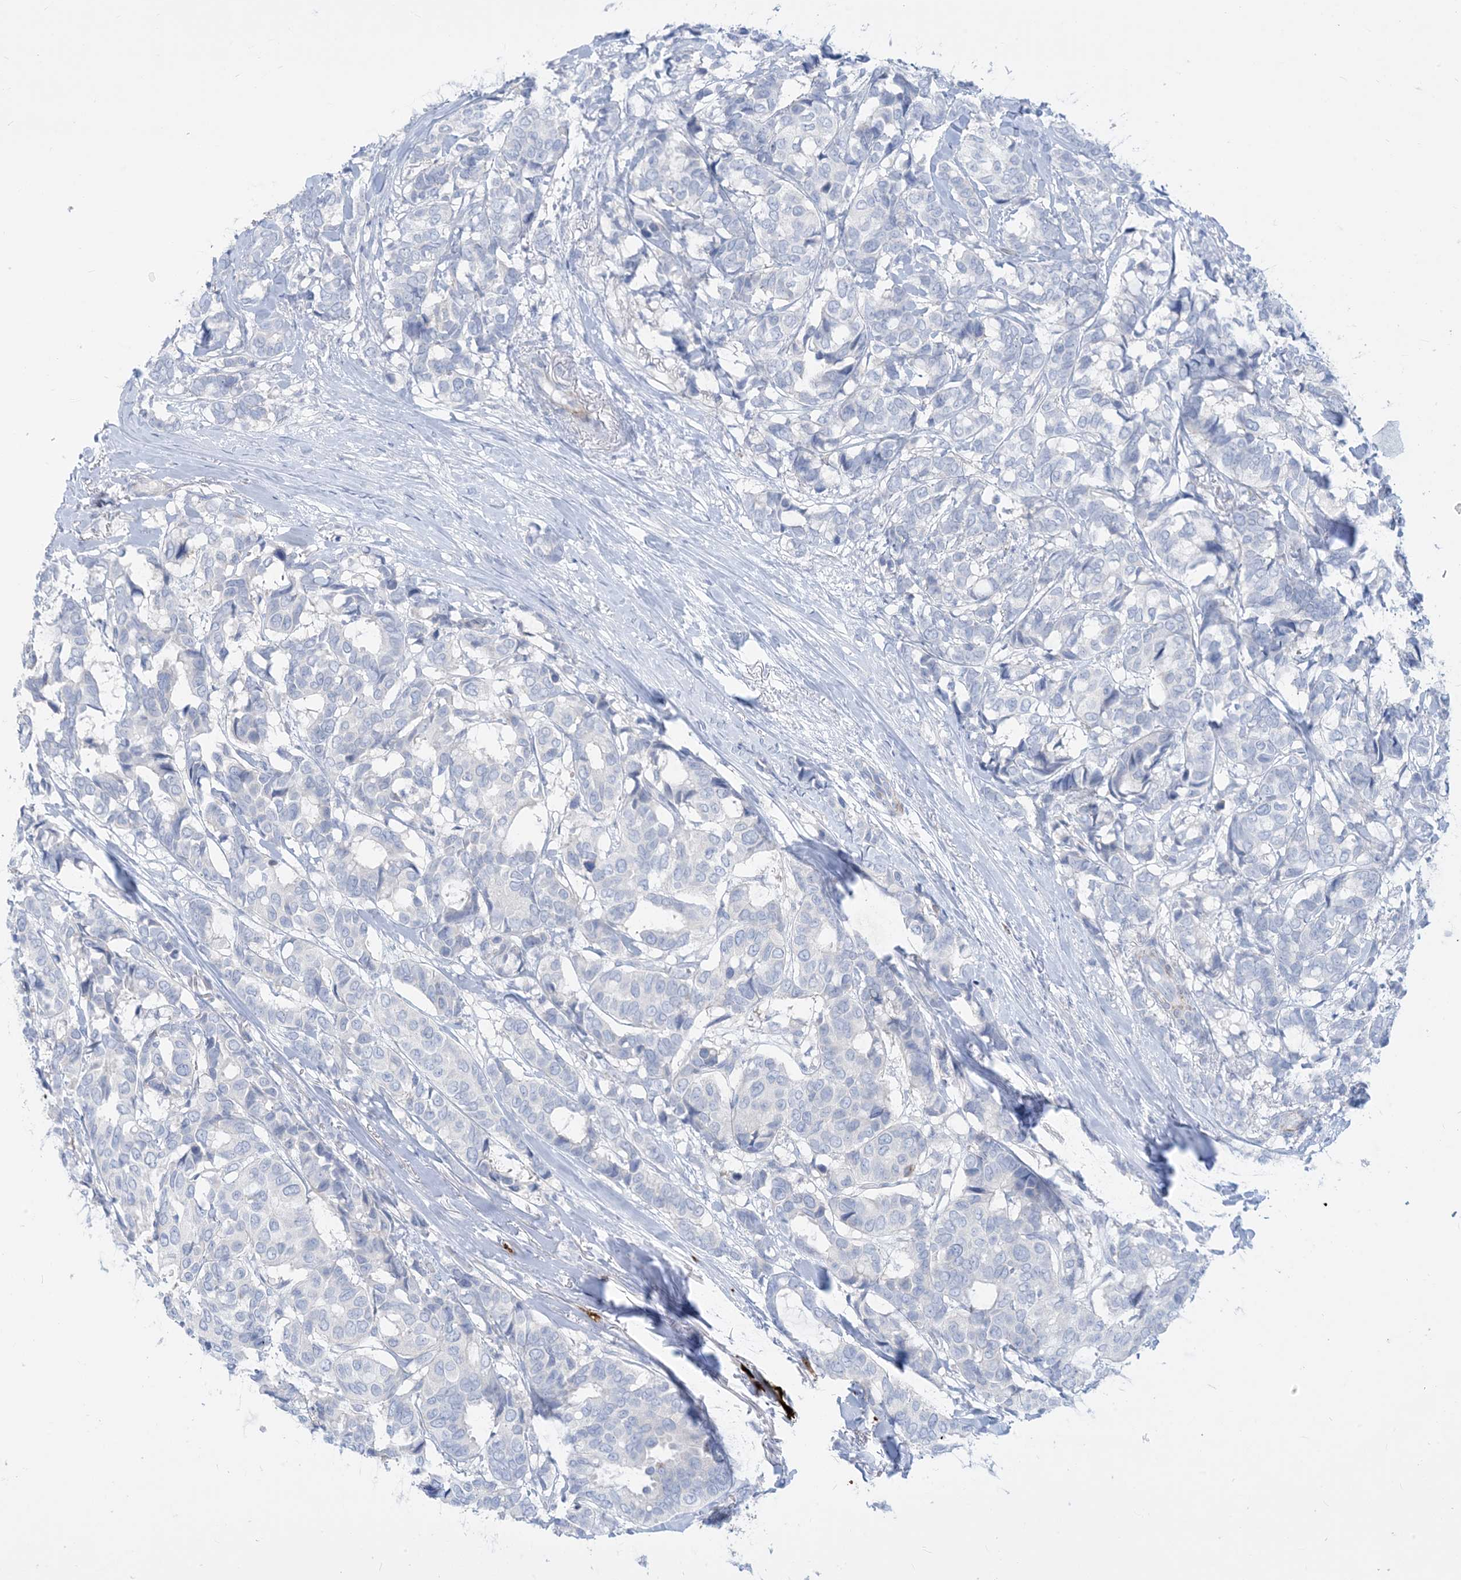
{"staining": {"intensity": "negative", "quantity": "none", "location": "none"}, "tissue": "breast cancer", "cell_type": "Tumor cells", "image_type": "cancer", "snomed": [{"axis": "morphology", "description": "Duct carcinoma"}, {"axis": "topography", "description": "Breast"}], "caption": "High power microscopy micrograph of an immunohistochemistry (IHC) photomicrograph of breast cancer, revealing no significant expression in tumor cells.", "gene": "MARS2", "patient": {"sex": "female", "age": 87}}